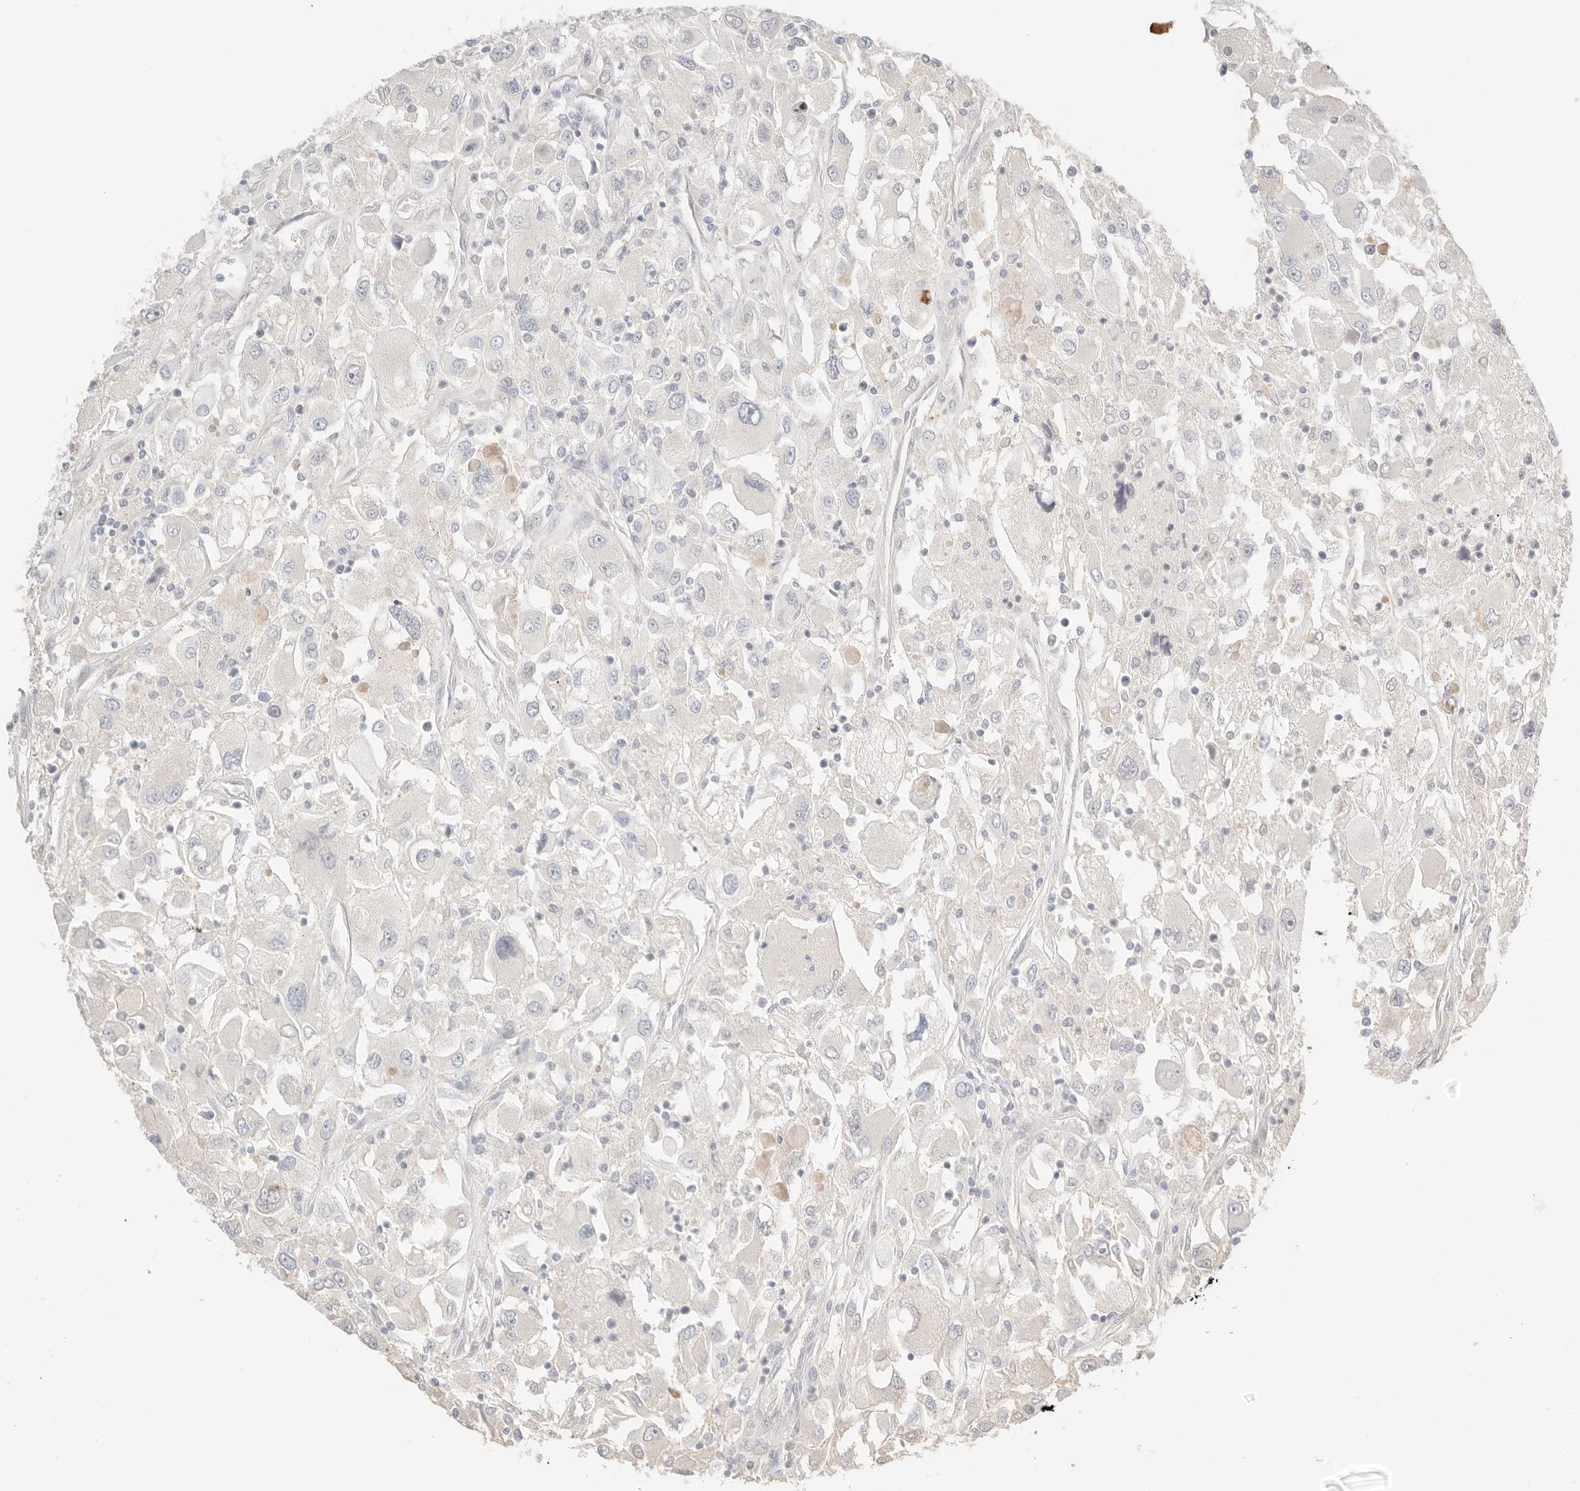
{"staining": {"intensity": "negative", "quantity": "none", "location": "none"}, "tissue": "renal cancer", "cell_type": "Tumor cells", "image_type": "cancer", "snomed": [{"axis": "morphology", "description": "Adenocarcinoma, NOS"}, {"axis": "topography", "description": "Kidney"}], "caption": "High magnification brightfield microscopy of renal cancer (adenocarcinoma) stained with DAB (3,3'-diaminobenzidine) (brown) and counterstained with hematoxylin (blue): tumor cells show no significant positivity. (DAB (3,3'-diaminobenzidine) immunohistochemistry, high magnification).", "gene": "CEP120", "patient": {"sex": "female", "age": 52}}